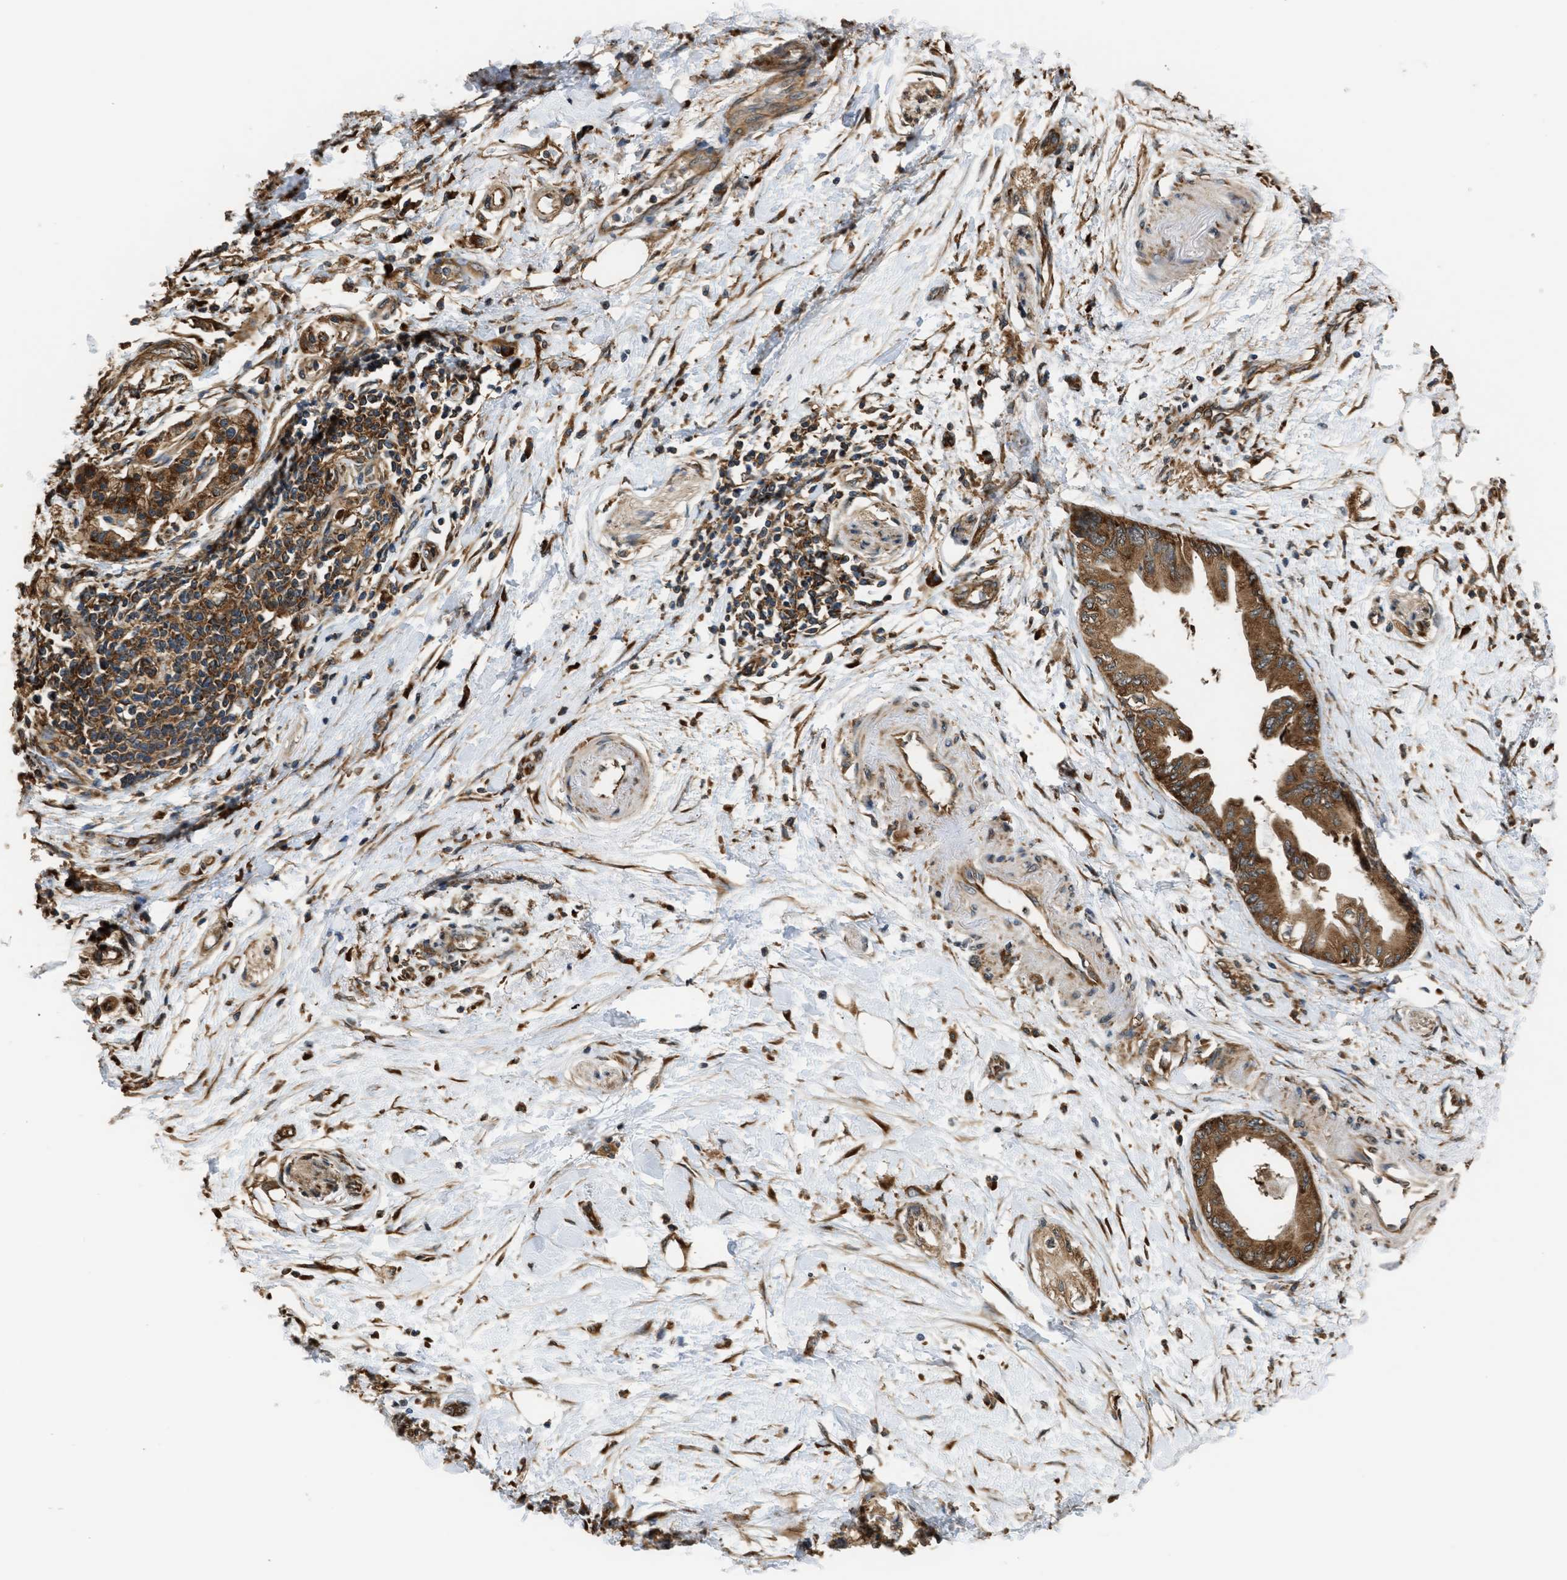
{"staining": {"intensity": "moderate", "quantity": ">75%", "location": "cytoplasmic/membranous"}, "tissue": "pancreatic cancer", "cell_type": "Tumor cells", "image_type": "cancer", "snomed": [{"axis": "morphology", "description": "Normal tissue, NOS"}, {"axis": "morphology", "description": "Adenocarcinoma, NOS"}, {"axis": "topography", "description": "Pancreas"}, {"axis": "topography", "description": "Duodenum"}], "caption": "Tumor cells exhibit medium levels of moderate cytoplasmic/membranous staining in approximately >75% of cells in adenocarcinoma (pancreatic).", "gene": "SLC36A4", "patient": {"sex": "female", "age": 60}}